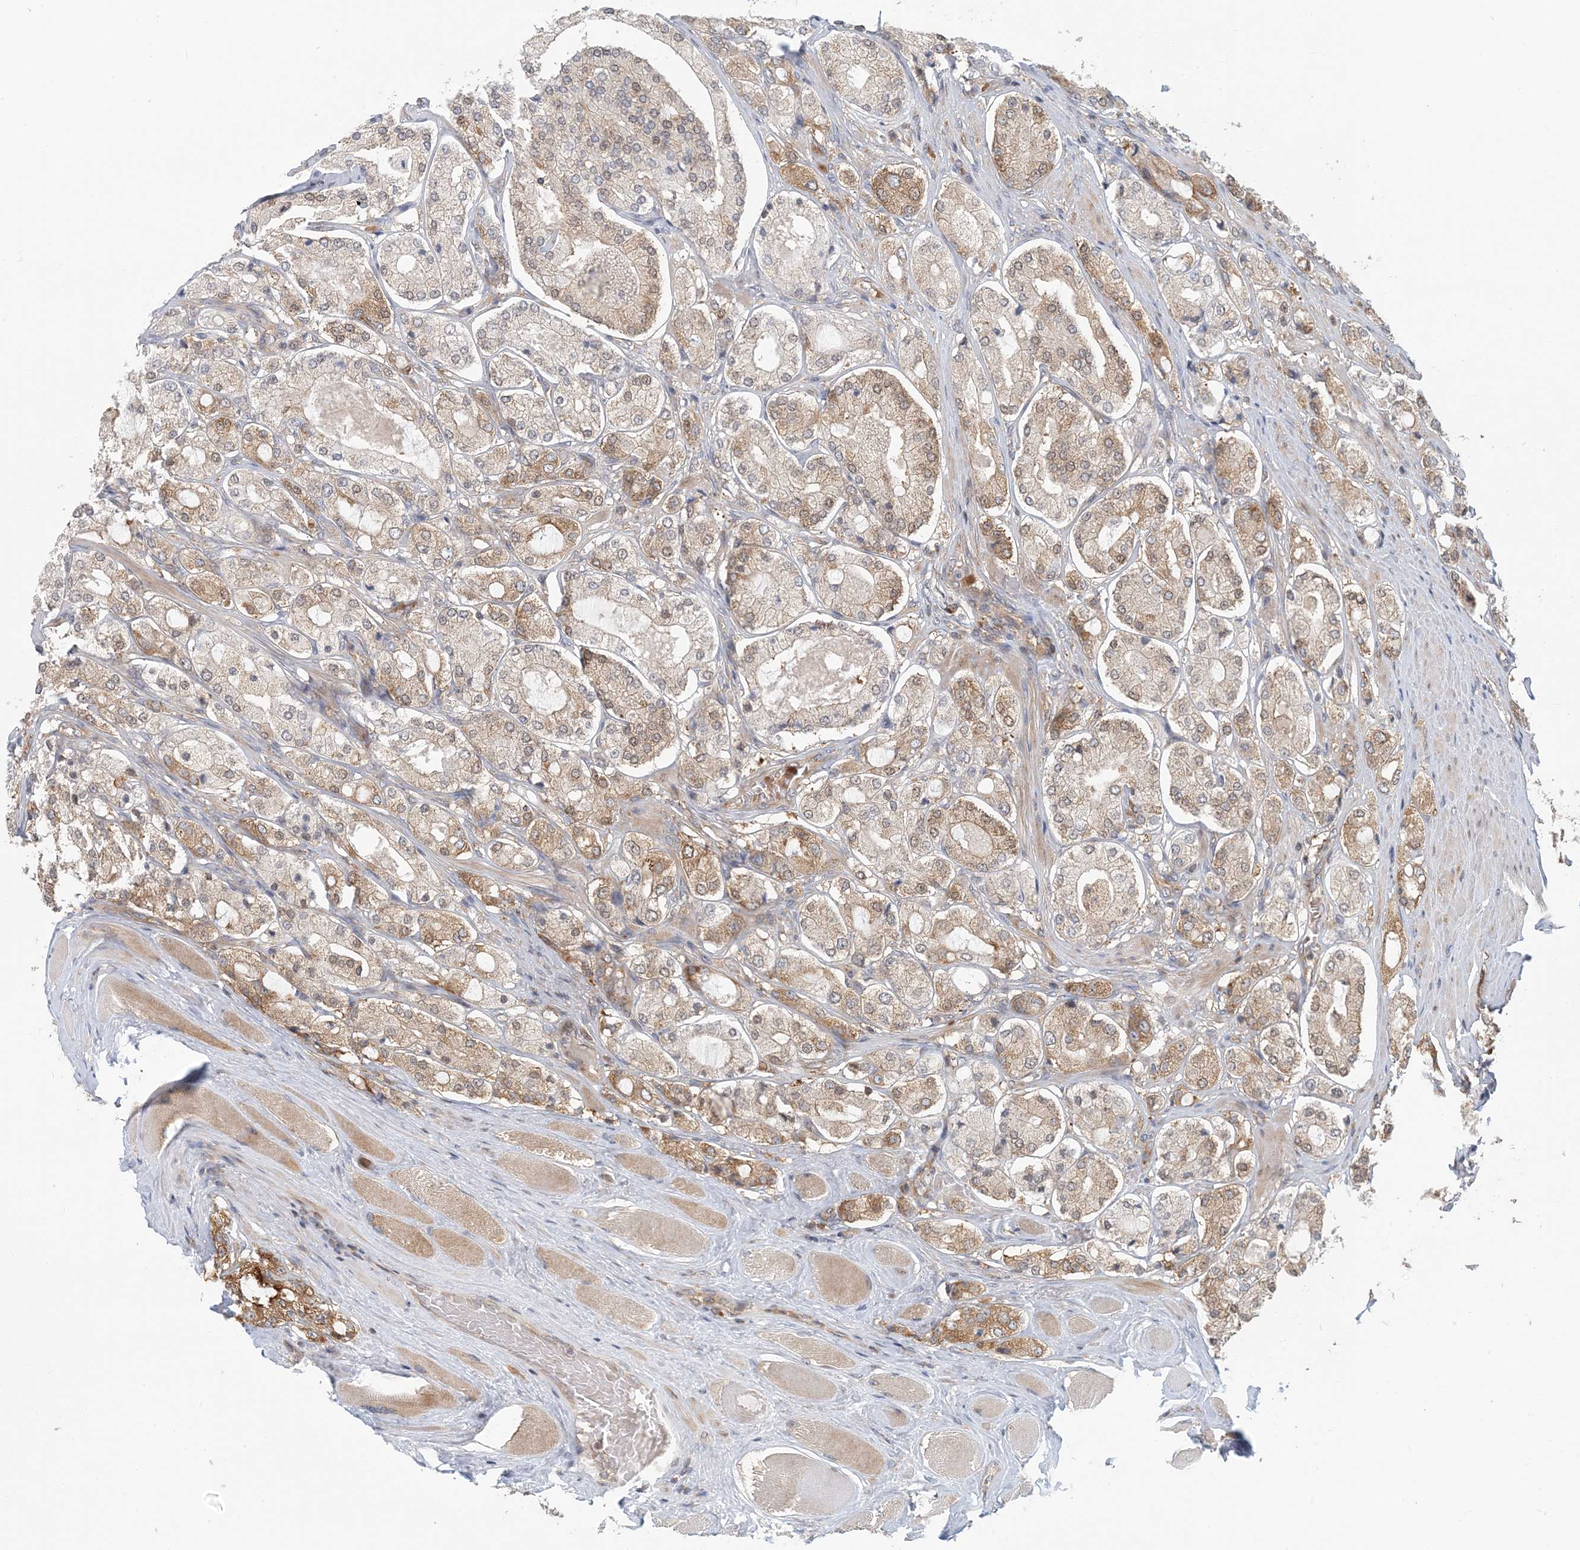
{"staining": {"intensity": "strong", "quantity": "25%-75%", "location": "cytoplasmic/membranous"}, "tissue": "prostate cancer", "cell_type": "Tumor cells", "image_type": "cancer", "snomed": [{"axis": "morphology", "description": "Adenocarcinoma, High grade"}, {"axis": "topography", "description": "Prostate"}], "caption": "Adenocarcinoma (high-grade) (prostate) tissue displays strong cytoplasmic/membranous expression in about 25%-75% of tumor cells, visualized by immunohistochemistry.", "gene": "ATP13A2", "patient": {"sex": "male", "age": 65}}